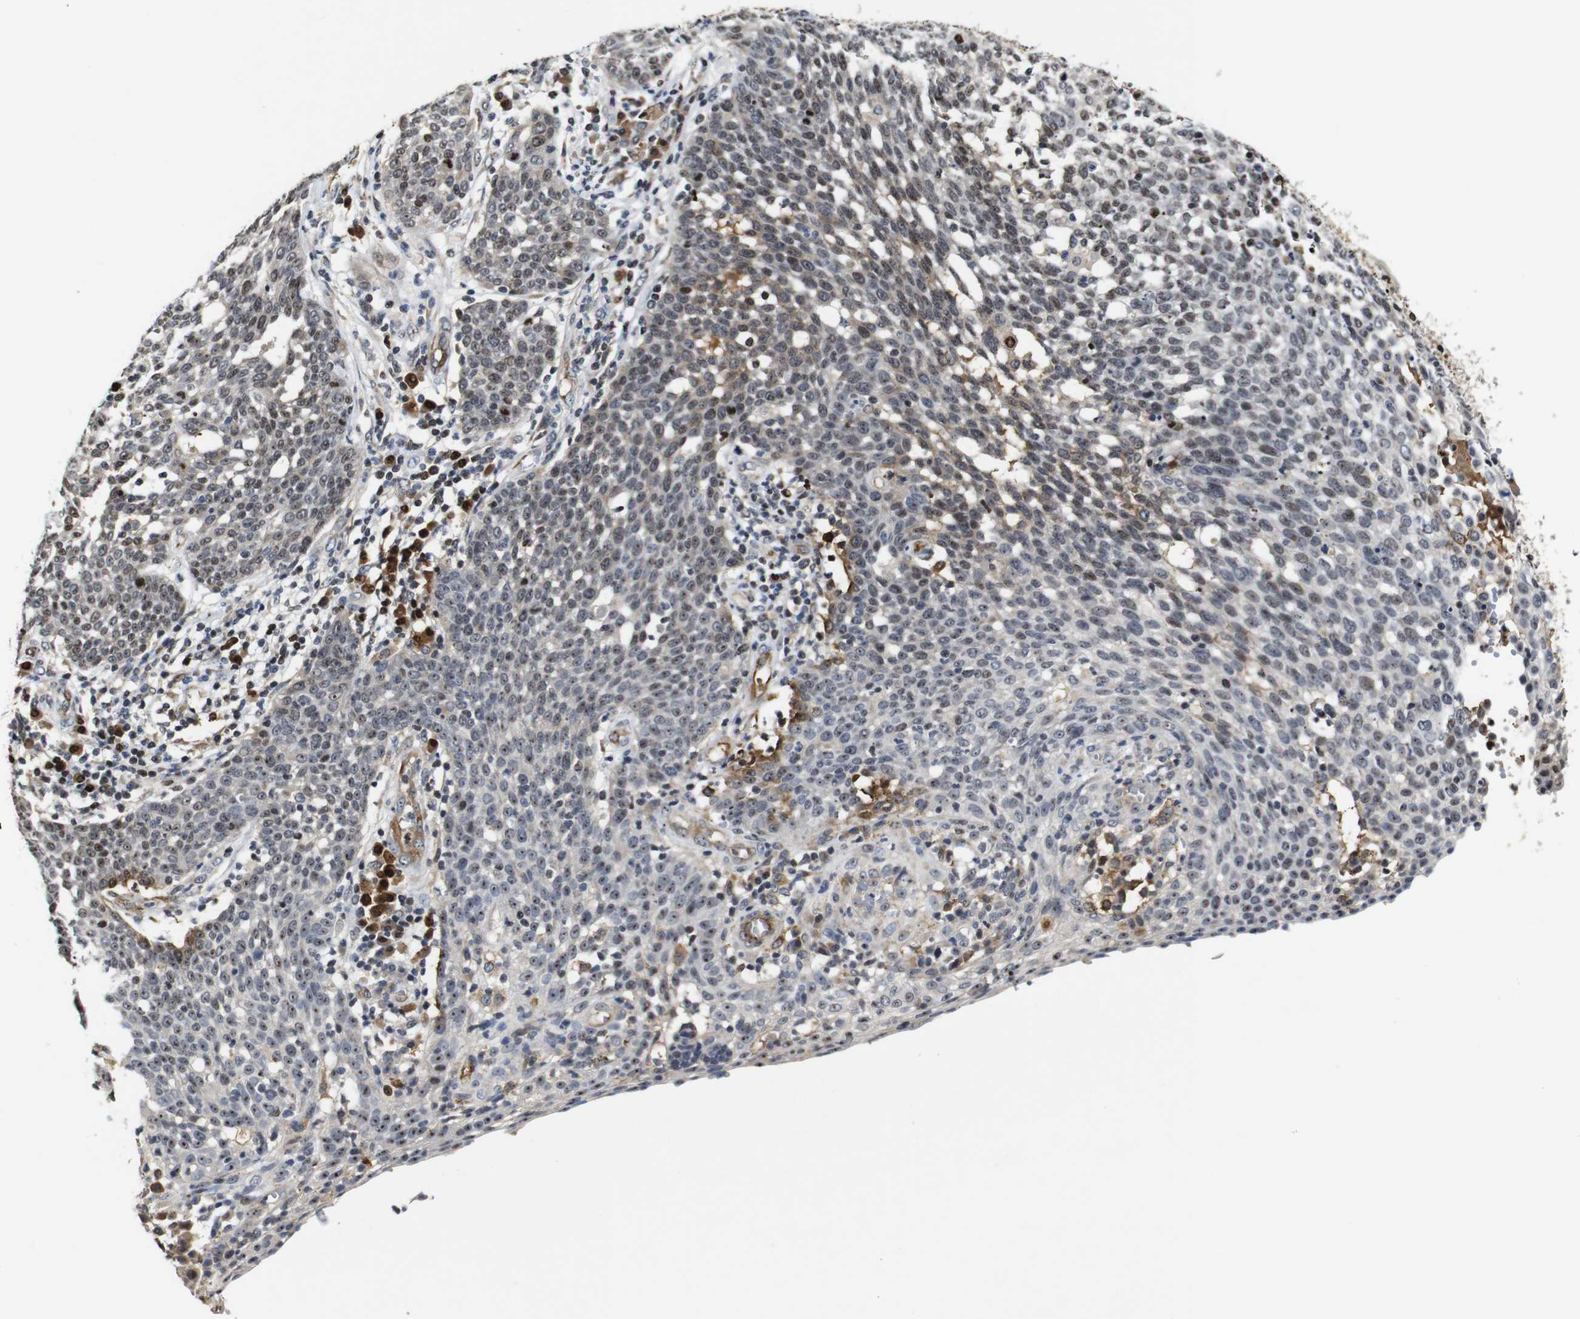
{"staining": {"intensity": "moderate", "quantity": "25%-75%", "location": "cytoplasmic/membranous,nuclear"}, "tissue": "cervical cancer", "cell_type": "Tumor cells", "image_type": "cancer", "snomed": [{"axis": "morphology", "description": "Squamous cell carcinoma, NOS"}, {"axis": "topography", "description": "Cervix"}], "caption": "High-power microscopy captured an immunohistochemistry histopathology image of cervical cancer, revealing moderate cytoplasmic/membranous and nuclear staining in approximately 25%-75% of tumor cells. Using DAB (3,3'-diaminobenzidine) (brown) and hematoxylin (blue) stains, captured at high magnification using brightfield microscopy.", "gene": "MYC", "patient": {"sex": "female", "age": 34}}